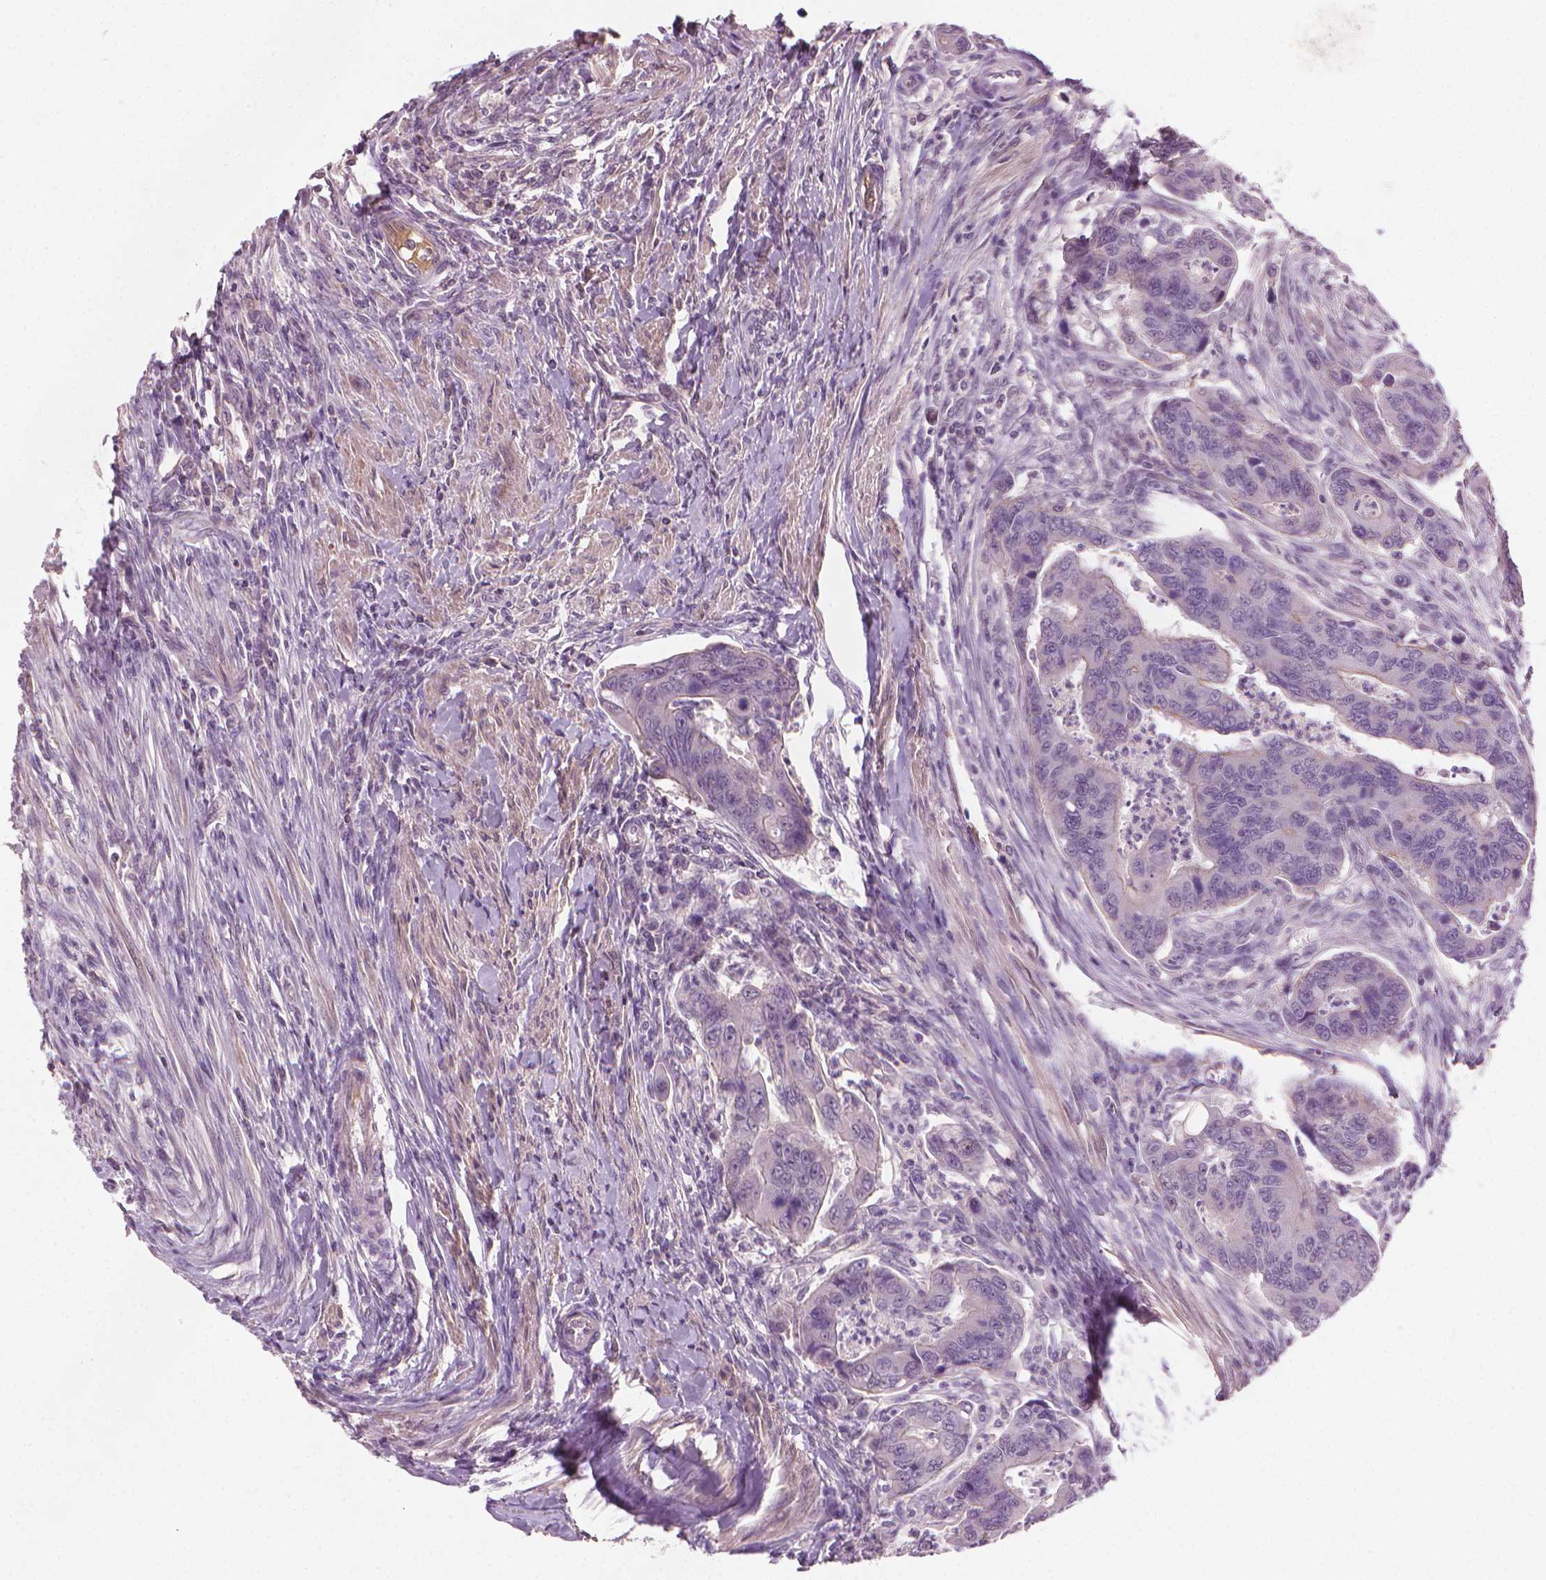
{"staining": {"intensity": "negative", "quantity": "none", "location": "none"}, "tissue": "colorectal cancer", "cell_type": "Tumor cells", "image_type": "cancer", "snomed": [{"axis": "morphology", "description": "Adenocarcinoma, NOS"}, {"axis": "topography", "description": "Colon"}], "caption": "Tumor cells are negative for protein expression in human colorectal cancer. (Stains: DAB (3,3'-diaminobenzidine) immunohistochemistry (IHC) with hematoxylin counter stain, Microscopy: brightfield microscopy at high magnification).", "gene": "SAXO2", "patient": {"sex": "female", "age": 67}}